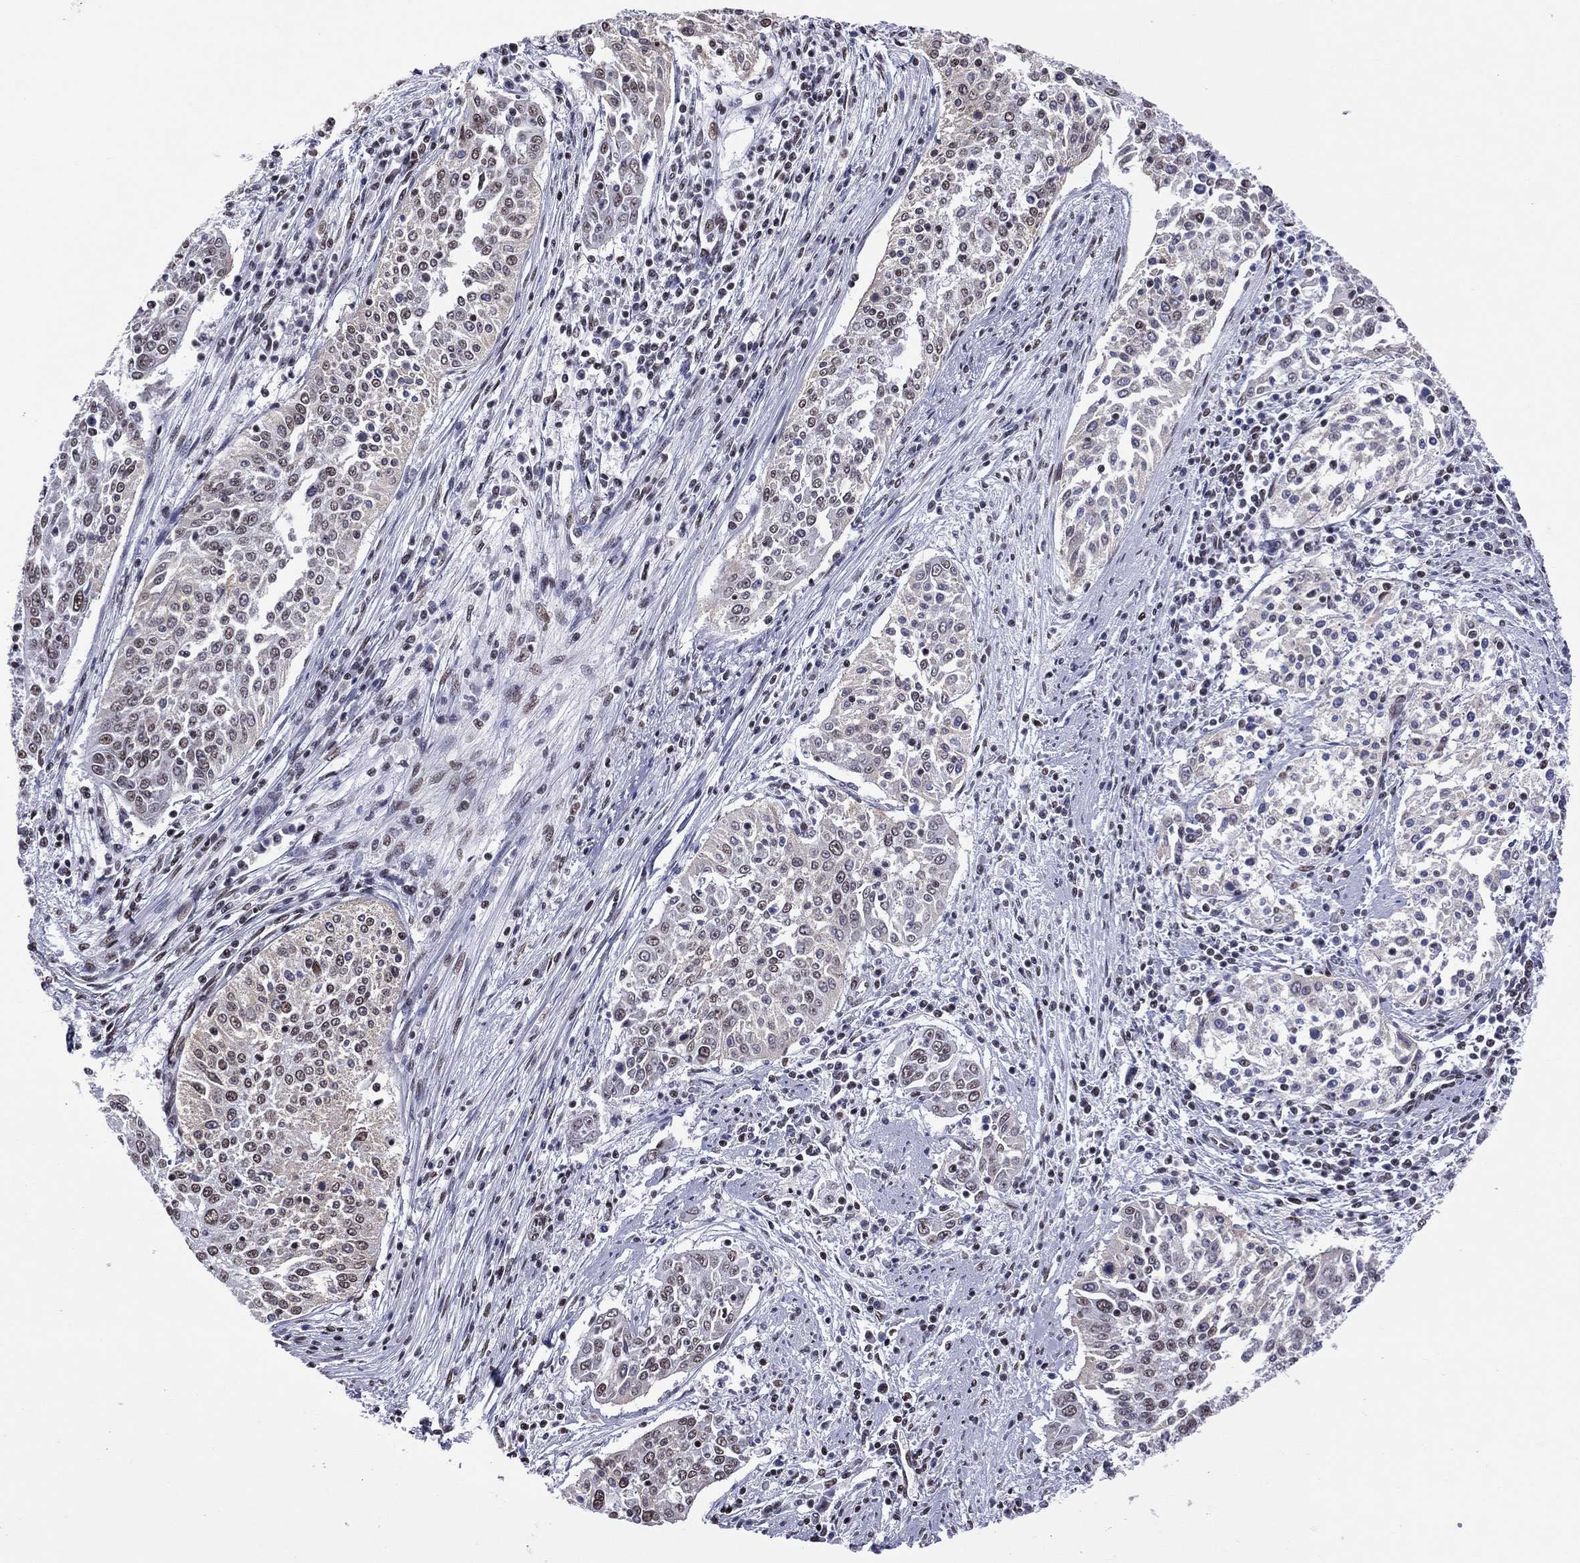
{"staining": {"intensity": "moderate", "quantity": "<25%", "location": "nuclear"}, "tissue": "cervical cancer", "cell_type": "Tumor cells", "image_type": "cancer", "snomed": [{"axis": "morphology", "description": "Squamous cell carcinoma, NOS"}, {"axis": "topography", "description": "Cervix"}], "caption": "Protein analysis of cervical squamous cell carcinoma tissue displays moderate nuclear staining in about <25% of tumor cells.", "gene": "ZNF7", "patient": {"sex": "female", "age": 41}}